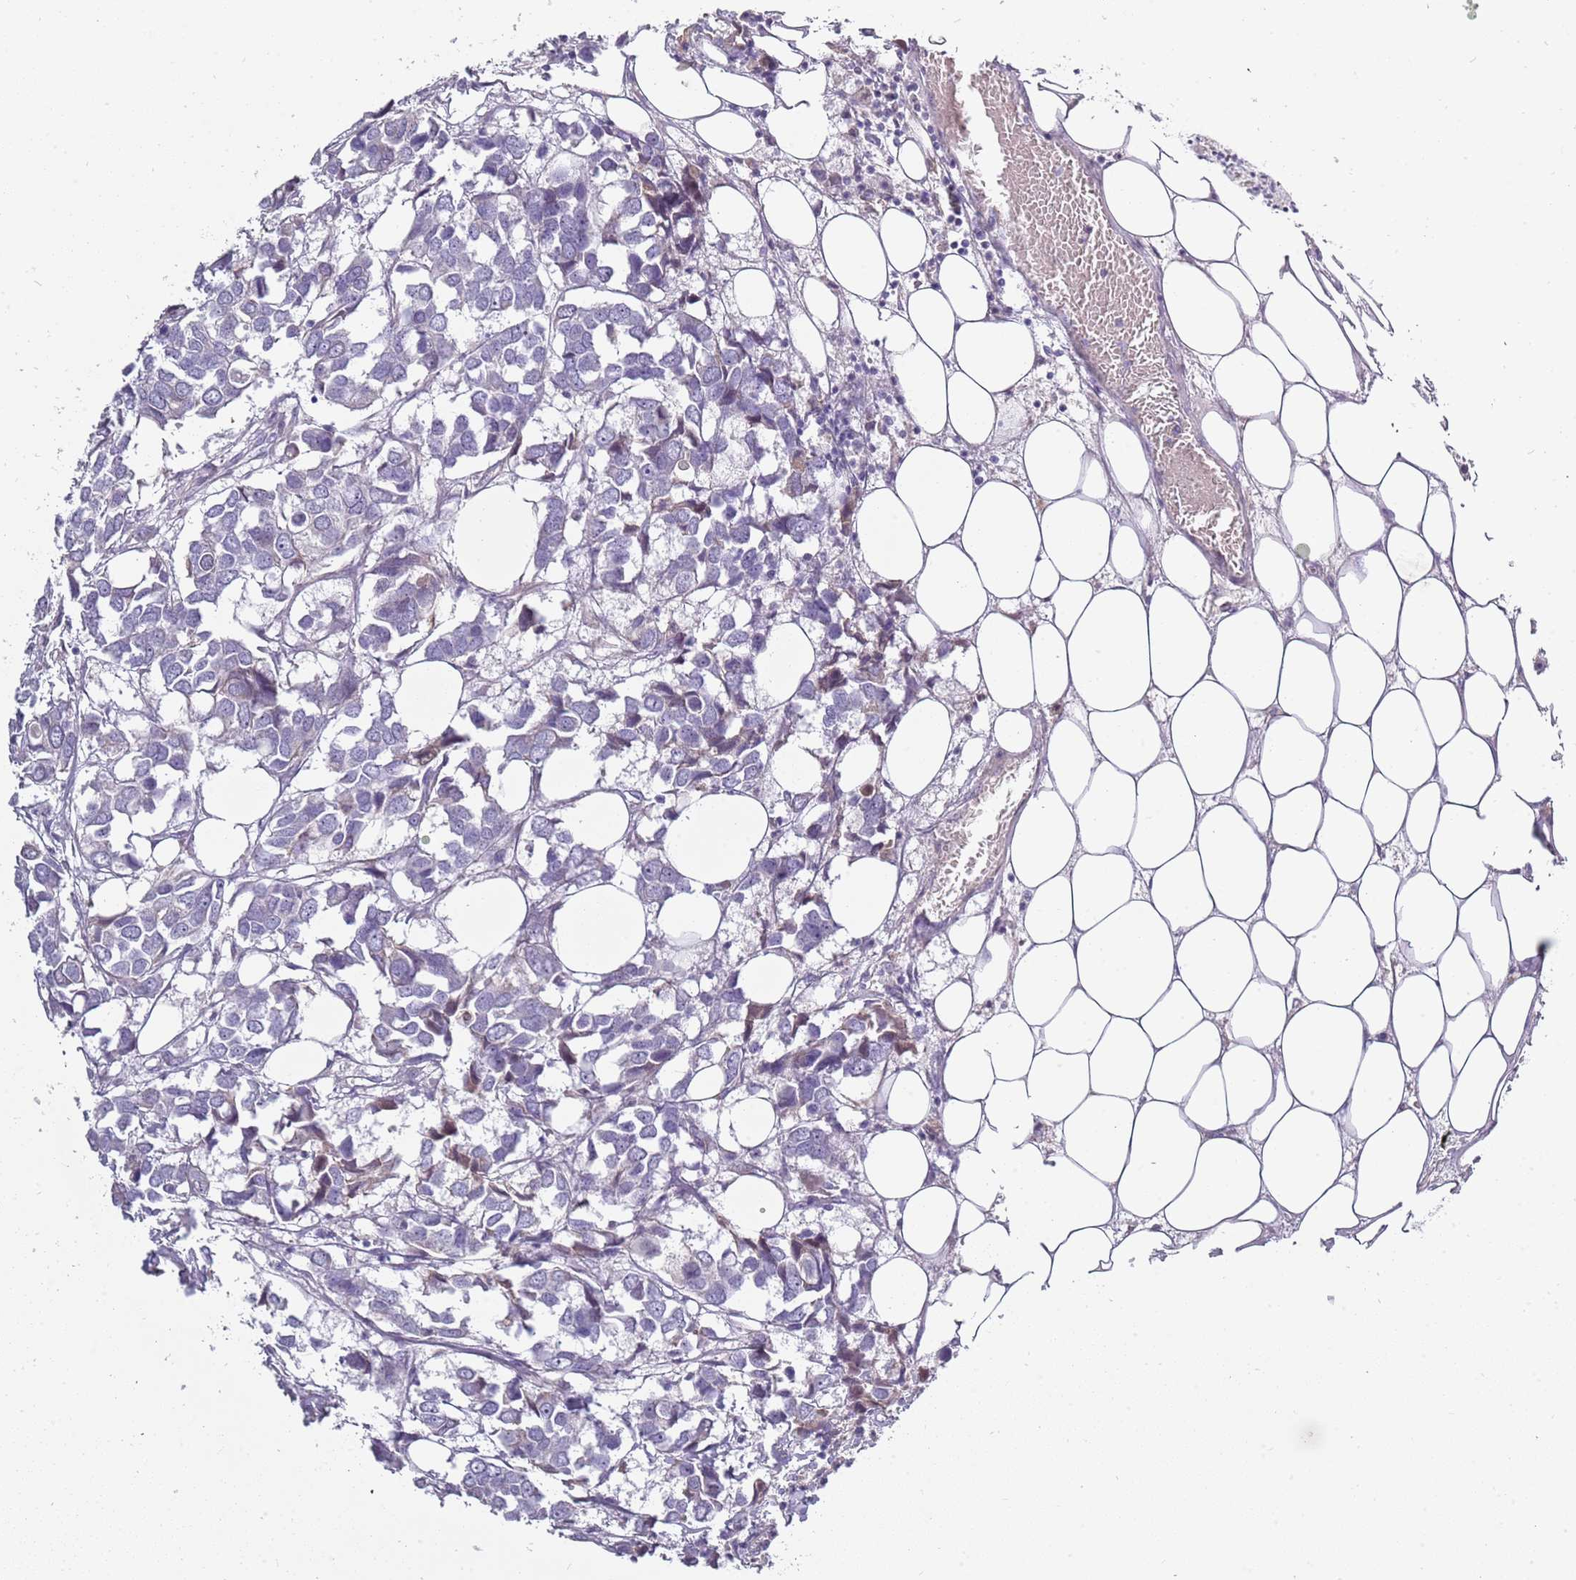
{"staining": {"intensity": "negative", "quantity": "none", "location": "none"}, "tissue": "breast cancer", "cell_type": "Tumor cells", "image_type": "cancer", "snomed": [{"axis": "morphology", "description": "Duct carcinoma"}, {"axis": "topography", "description": "Breast"}], "caption": "DAB immunohistochemical staining of human breast infiltrating ductal carcinoma exhibits no significant expression in tumor cells. Nuclei are stained in blue.", "gene": "TNFRSF6B", "patient": {"sex": "female", "age": 83}}